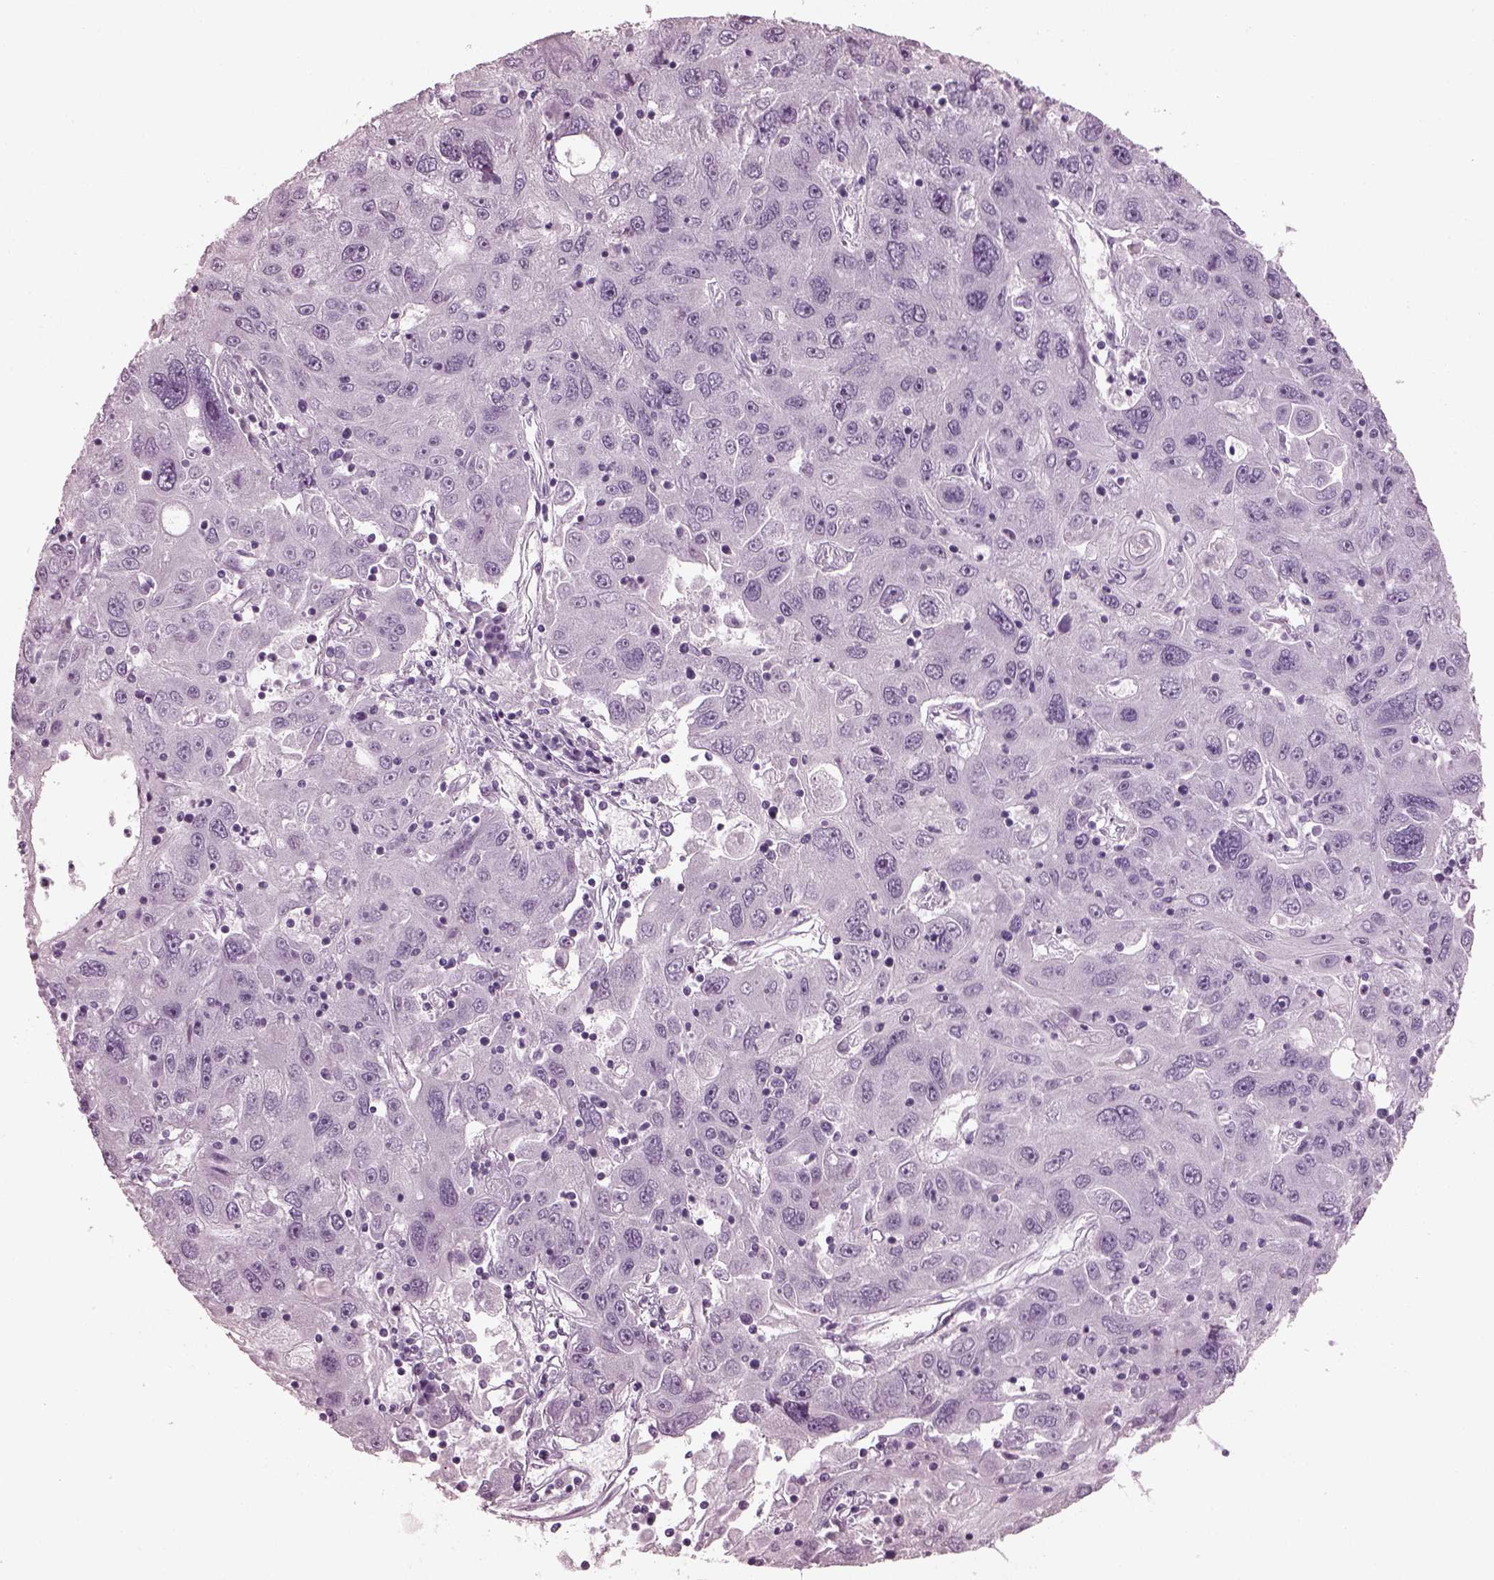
{"staining": {"intensity": "negative", "quantity": "none", "location": "none"}, "tissue": "stomach cancer", "cell_type": "Tumor cells", "image_type": "cancer", "snomed": [{"axis": "morphology", "description": "Adenocarcinoma, NOS"}, {"axis": "topography", "description": "Stomach"}], "caption": "Immunohistochemistry of human stomach adenocarcinoma displays no positivity in tumor cells.", "gene": "PDC", "patient": {"sex": "male", "age": 56}}